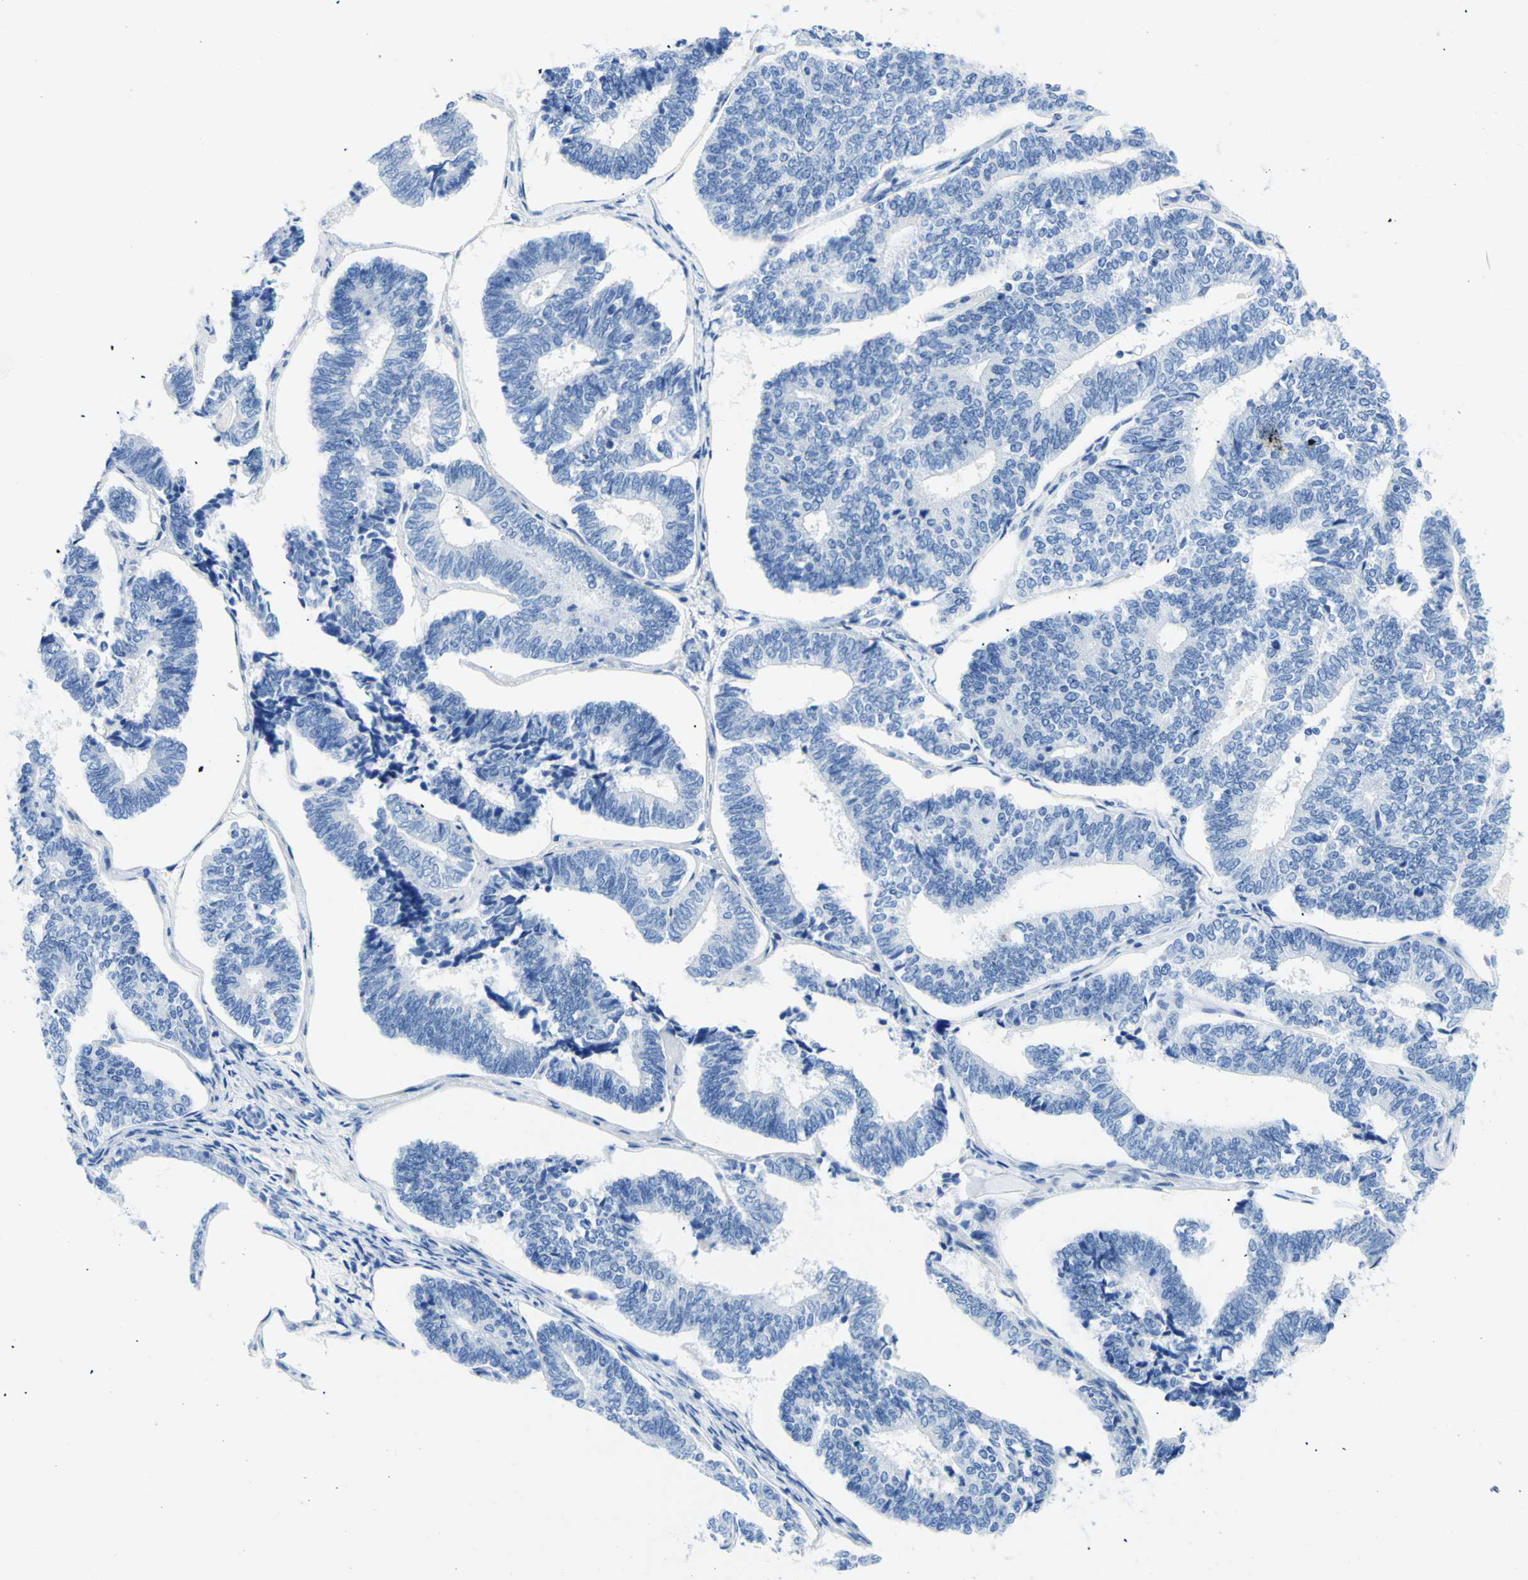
{"staining": {"intensity": "negative", "quantity": "none", "location": "none"}, "tissue": "endometrial cancer", "cell_type": "Tumor cells", "image_type": "cancer", "snomed": [{"axis": "morphology", "description": "Adenocarcinoma, NOS"}, {"axis": "topography", "description": "Endometrium"}], "caption": "Immunohistochemistry image of human adenocarcinoma (endometrial) stained for a protein (brown), which shows no expression in tumor cells.", "gene": "MYH2", "patient": {"sex": "female", "age": 70}}